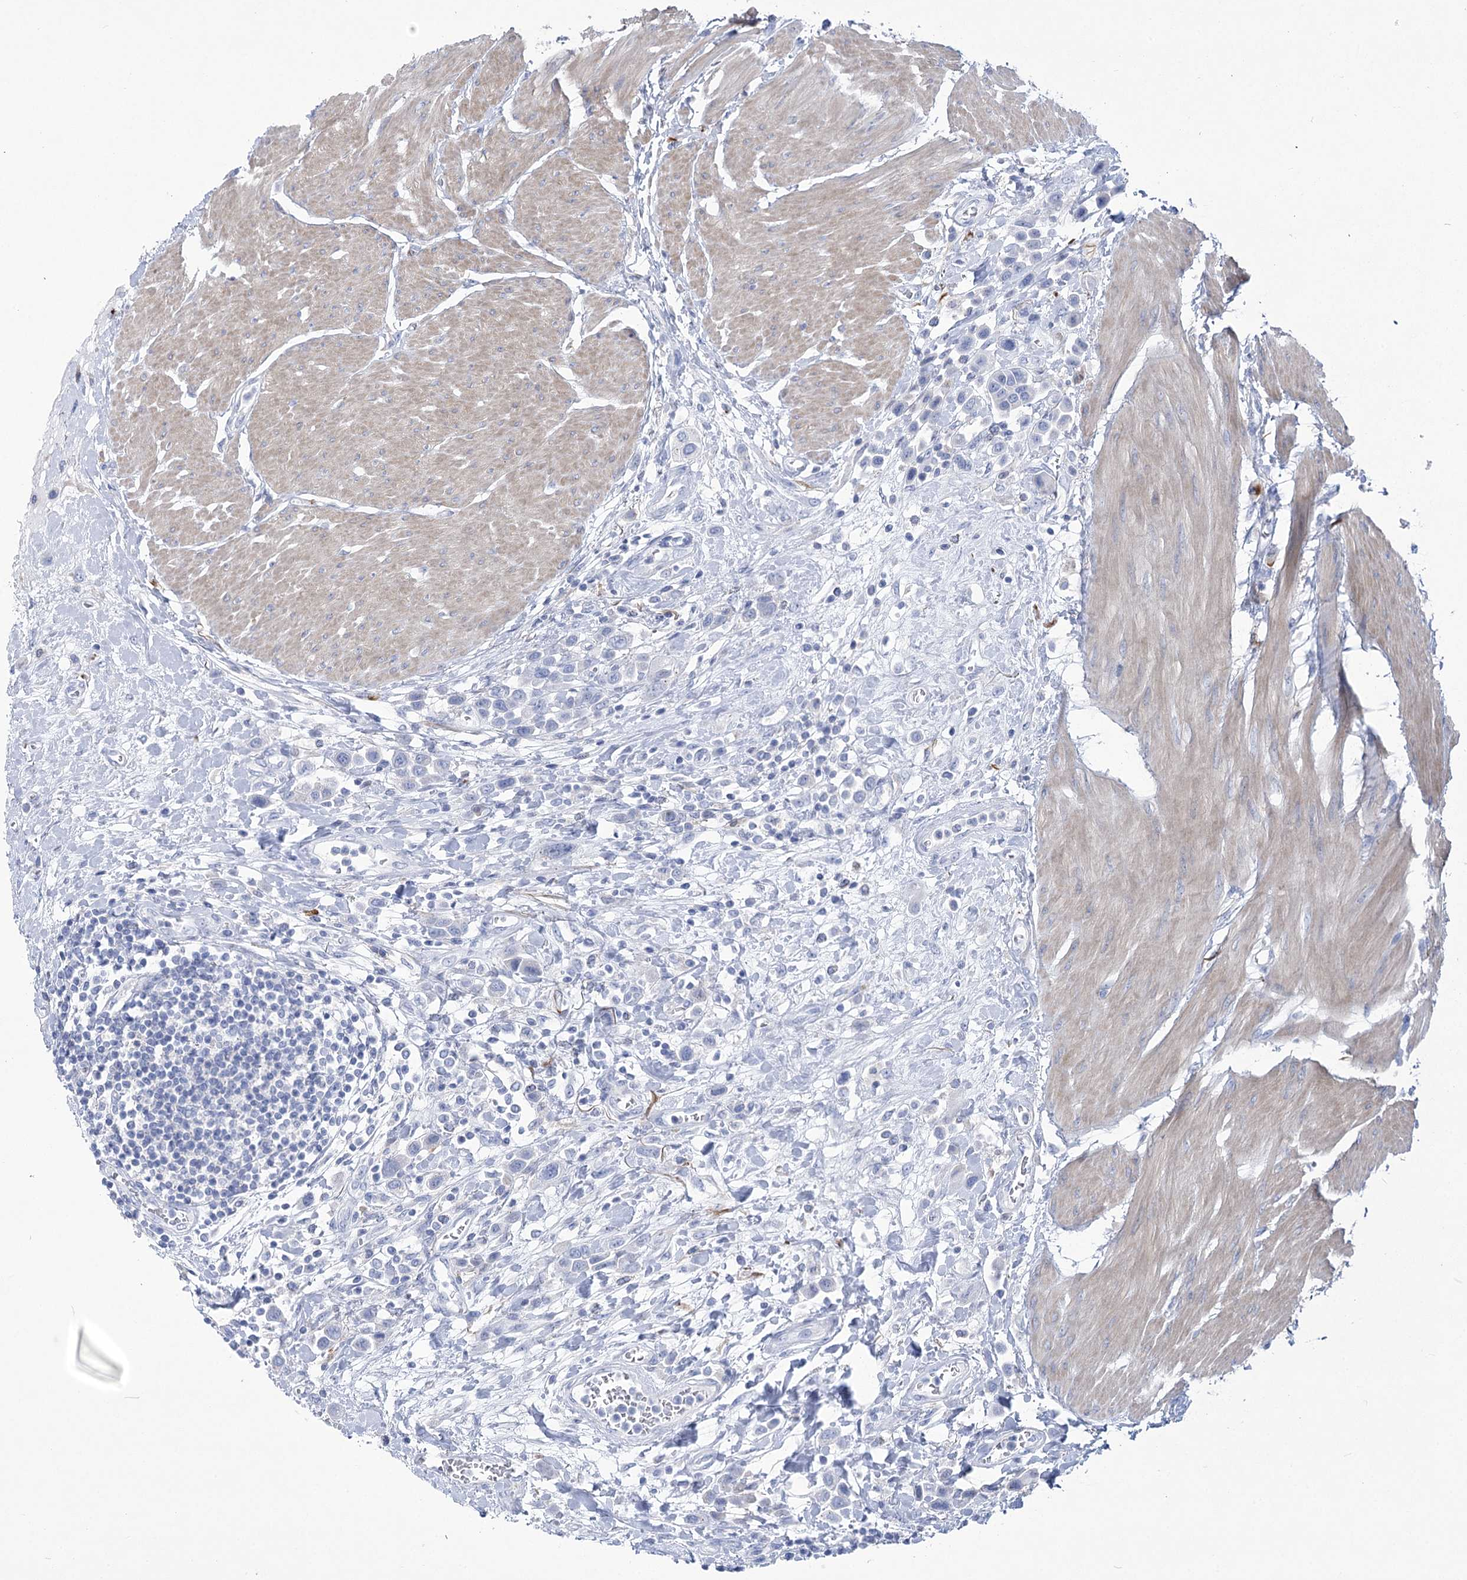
{"staining": {"intensity": "negative", "quantity": "none", "location": "none"}, "tissue": "urothelial cancer", "cell_type": "Tumor cells", "image_type": "cancer", "snomed": [{"axis": "morphology", "description": "Urothelial carcinoma, High grade"}, {"axis": "topography", "description": "Urinary bladder"}], "caption": "Protein analysis of urothelial cancer displays no significant staining in tumor cells. (Brightfield microscopy of DAB (3,3'-diaminobenzidine) immunohistochemistry at high magnification).", "gene": "PCDHA1", "patient": {"sex": "male", "age": 50}}